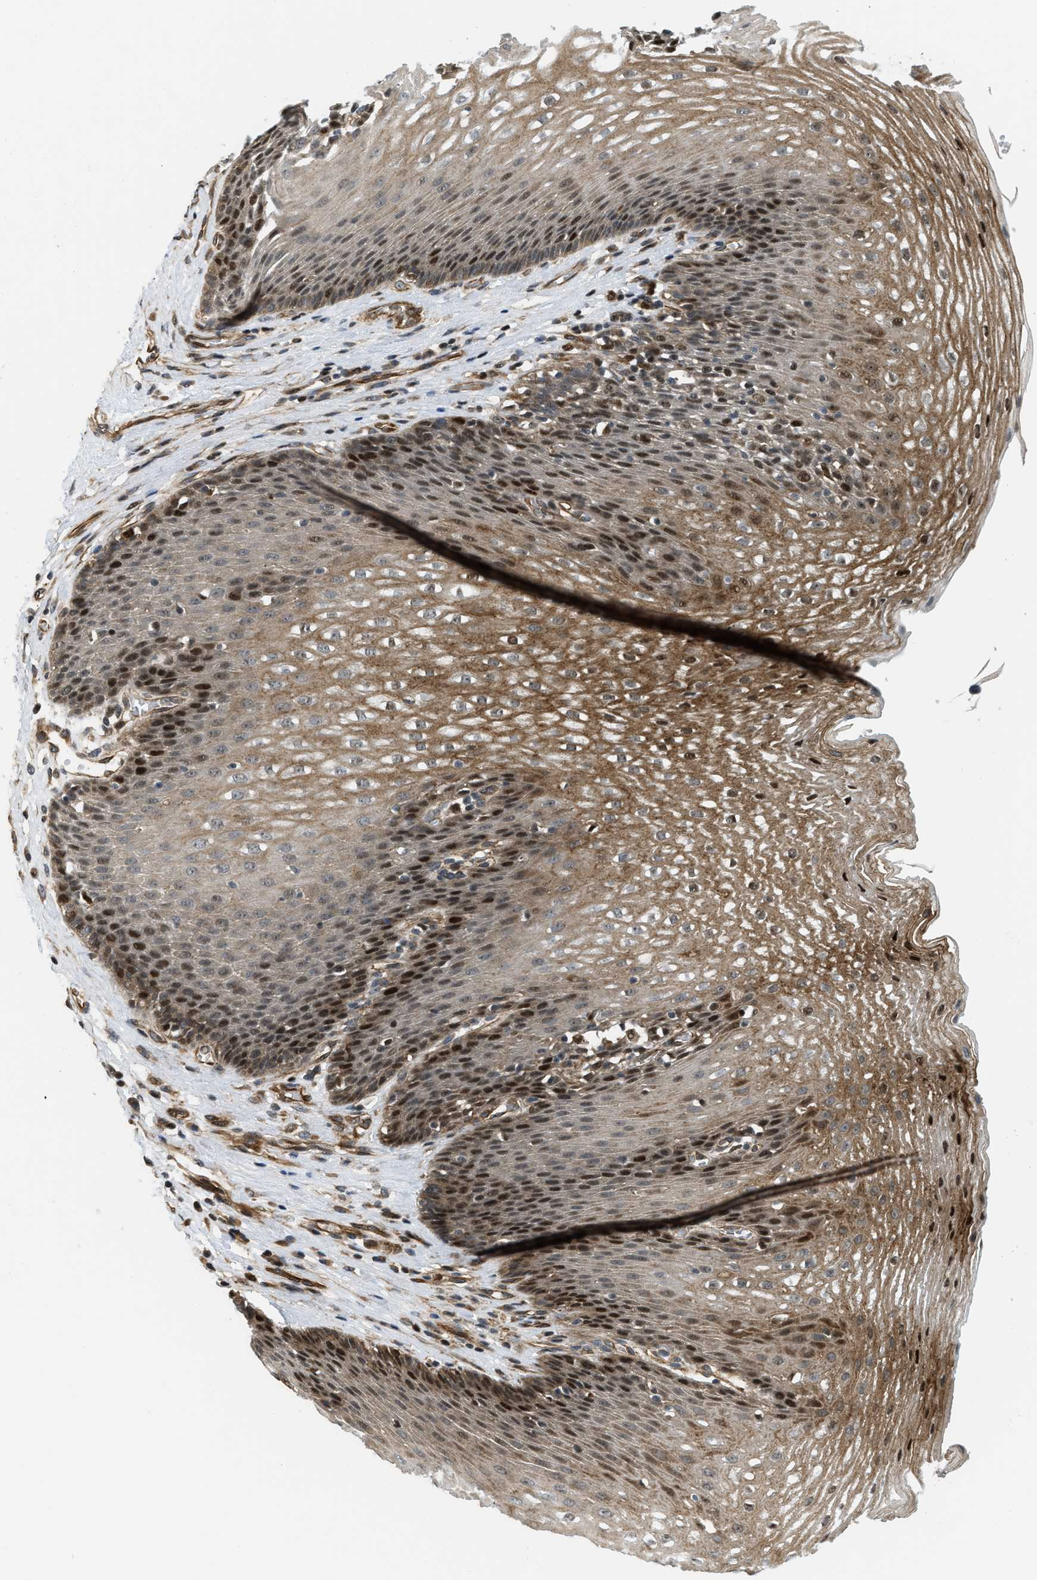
{"staining": {"intensity": "strong", "quantity": ">75%", "location": "cytoplasmic/membranous,nuclear"}, "tissue": "esophagus", "cell_type": "Squamous epithelial cells", "image_type": "normal", "snomed": [{"axis": "morphology", "description": "Normal tissue, NOS"}, {"axis": "topography", "description": "Esophagus"}], "caption": "Normal esophagus shows strong cytoplasmic/membranous,nuclear staining in about >75% of squamous epithelial cells, visualized by immunohistochemistry. (DAB IHC, brown staining for protein, blue staining for nuclei).", "gene": "LTA4H", "patient": {"sex": "male", "age": 48}}